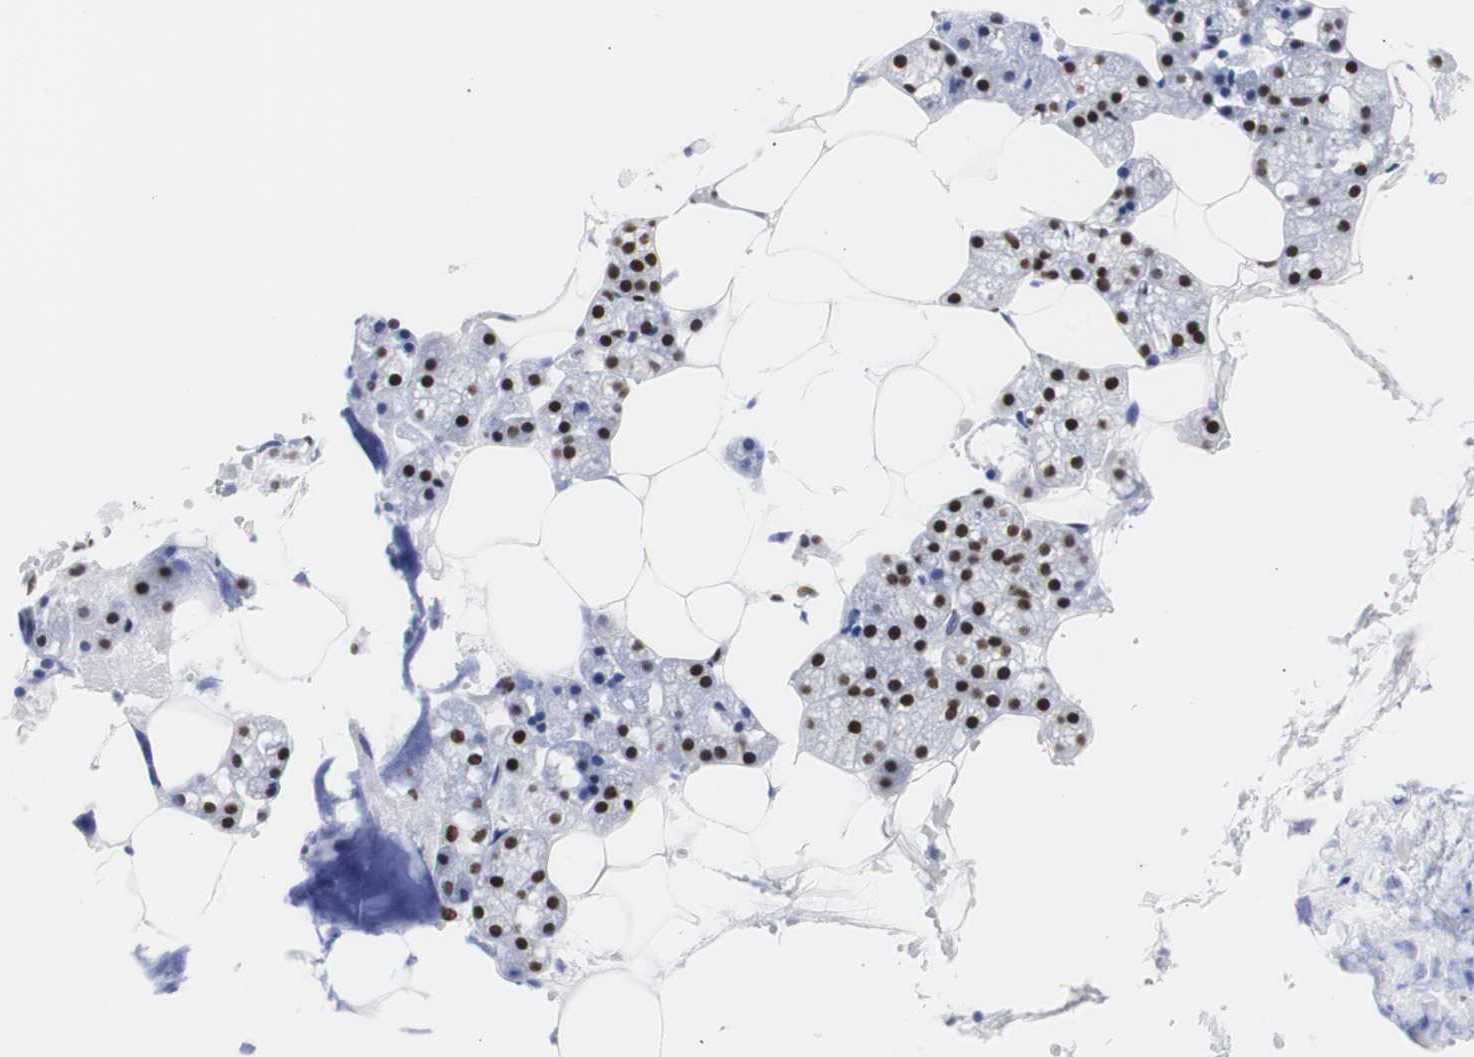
{"staining": {"intensity": "strong", "quantity": ">75%", "location": "nuclear"}, "tissue": "salivary gland", "cell_type": "Glandular cells", "image_type": "normal", "snomed": [{"axis": "morphology", "description": "Normal tissue, NOS"}, {"axis": "topography", "description": "Salivary gland"}], "caption": "This histopathology image exhibits normal salivary gland stained with immunohistochemistry (IHC) to label a protein in brown. The nuclear of glandular cells show strong positivity for the protein. Nuclei are counter-stained blue.", "gene": "HNRNPH2", "patient": {"sex": "male", "age": 62}}